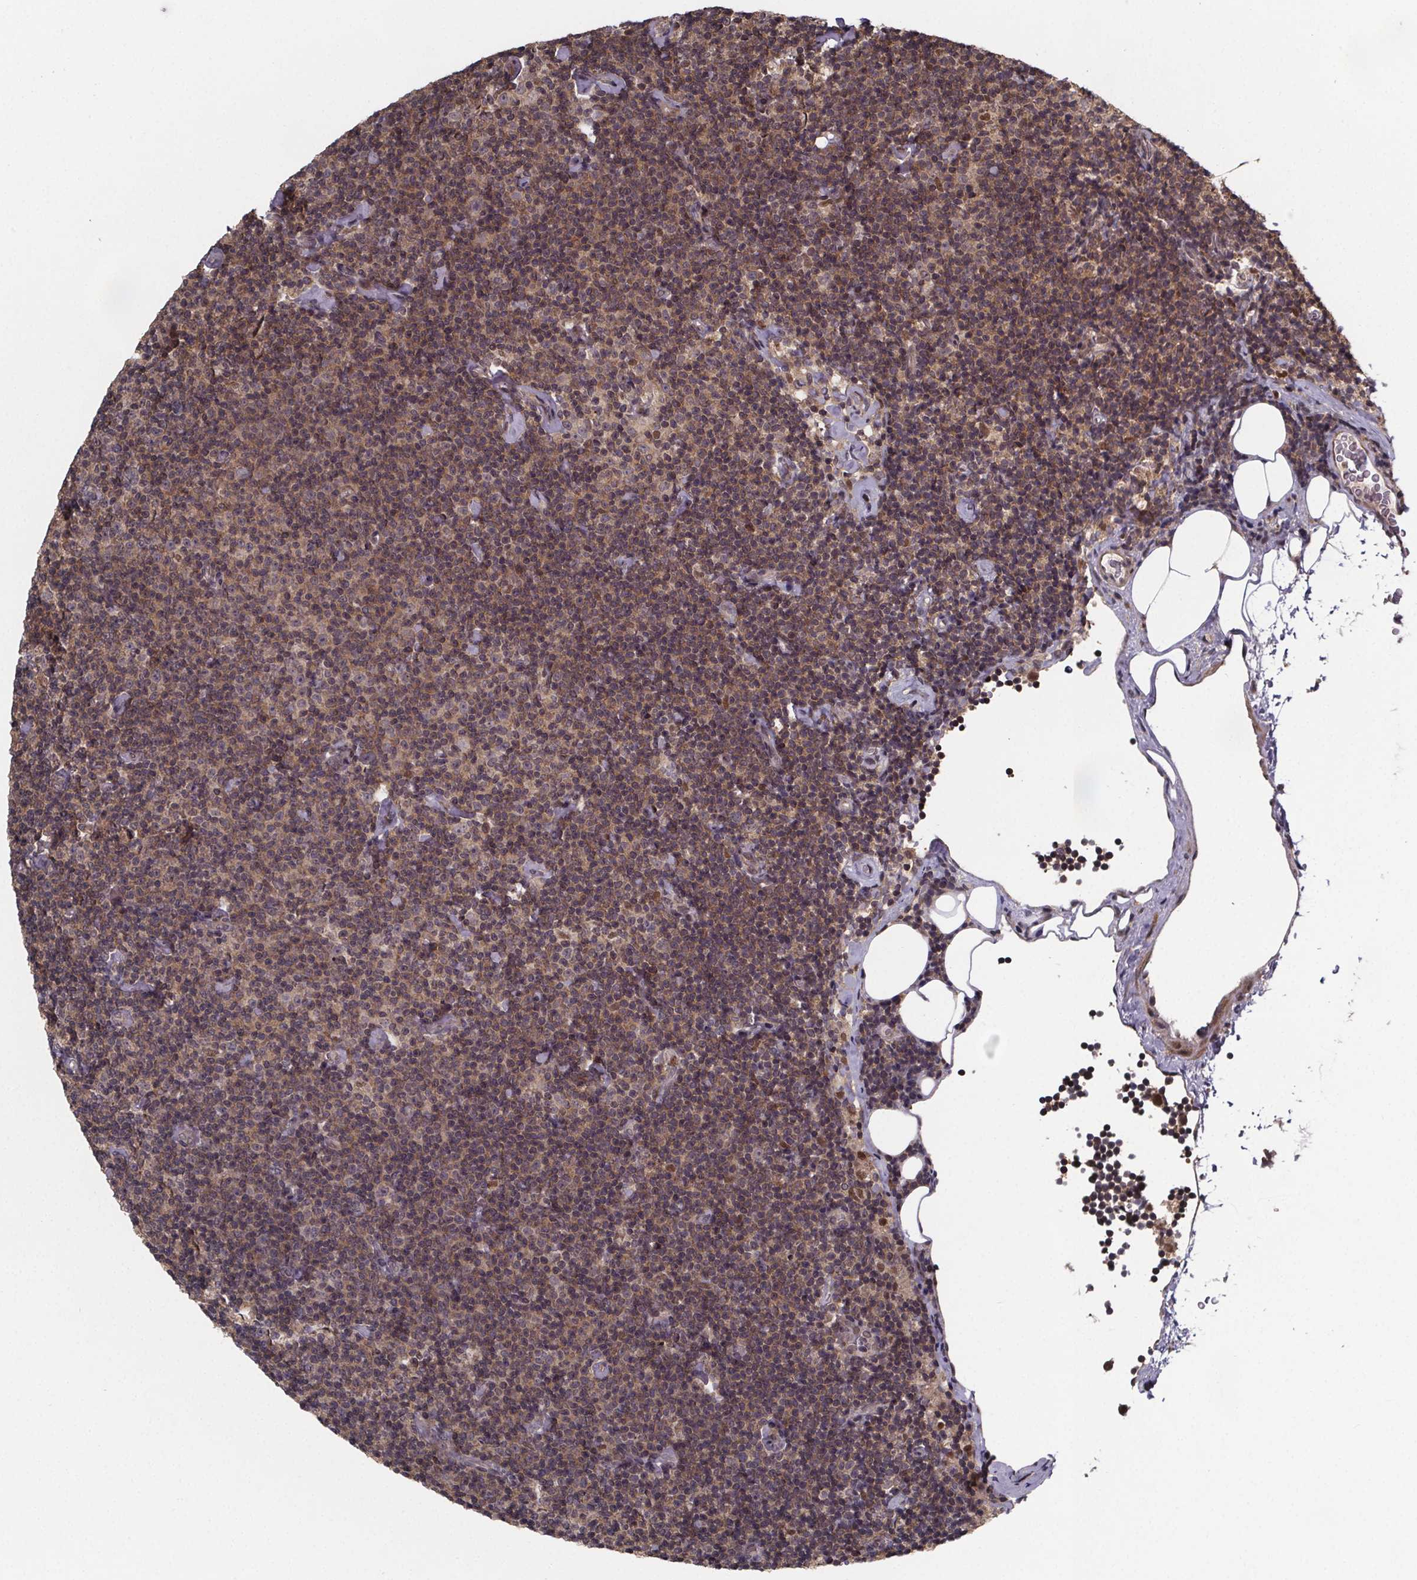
{"staining": {"intensity": "weak", "quantity": ">75%", "location": "cytoplasmic/membranous,nuclear"}, "tissue": "lymphoma", "cell_type": "Tumor cells", "image_type": "cancer", "snomed": [{"axis": "morphology", "description": "Malignant lymphoma, non-Hodgkin's type, Low grade"}, {"axis": "topography", "description": "Lymph node"}], "caption": "Protein expression analysis of low-grade malignant lymphoma, non-Hodgkin's type reveals weak cytoplasmic/membranous and nuclear expression in about >75% of tumor cells. Nuclei are stained in blue.", "gene": "FN3KRP", "patient": {"sex": "male", "age": 81}}